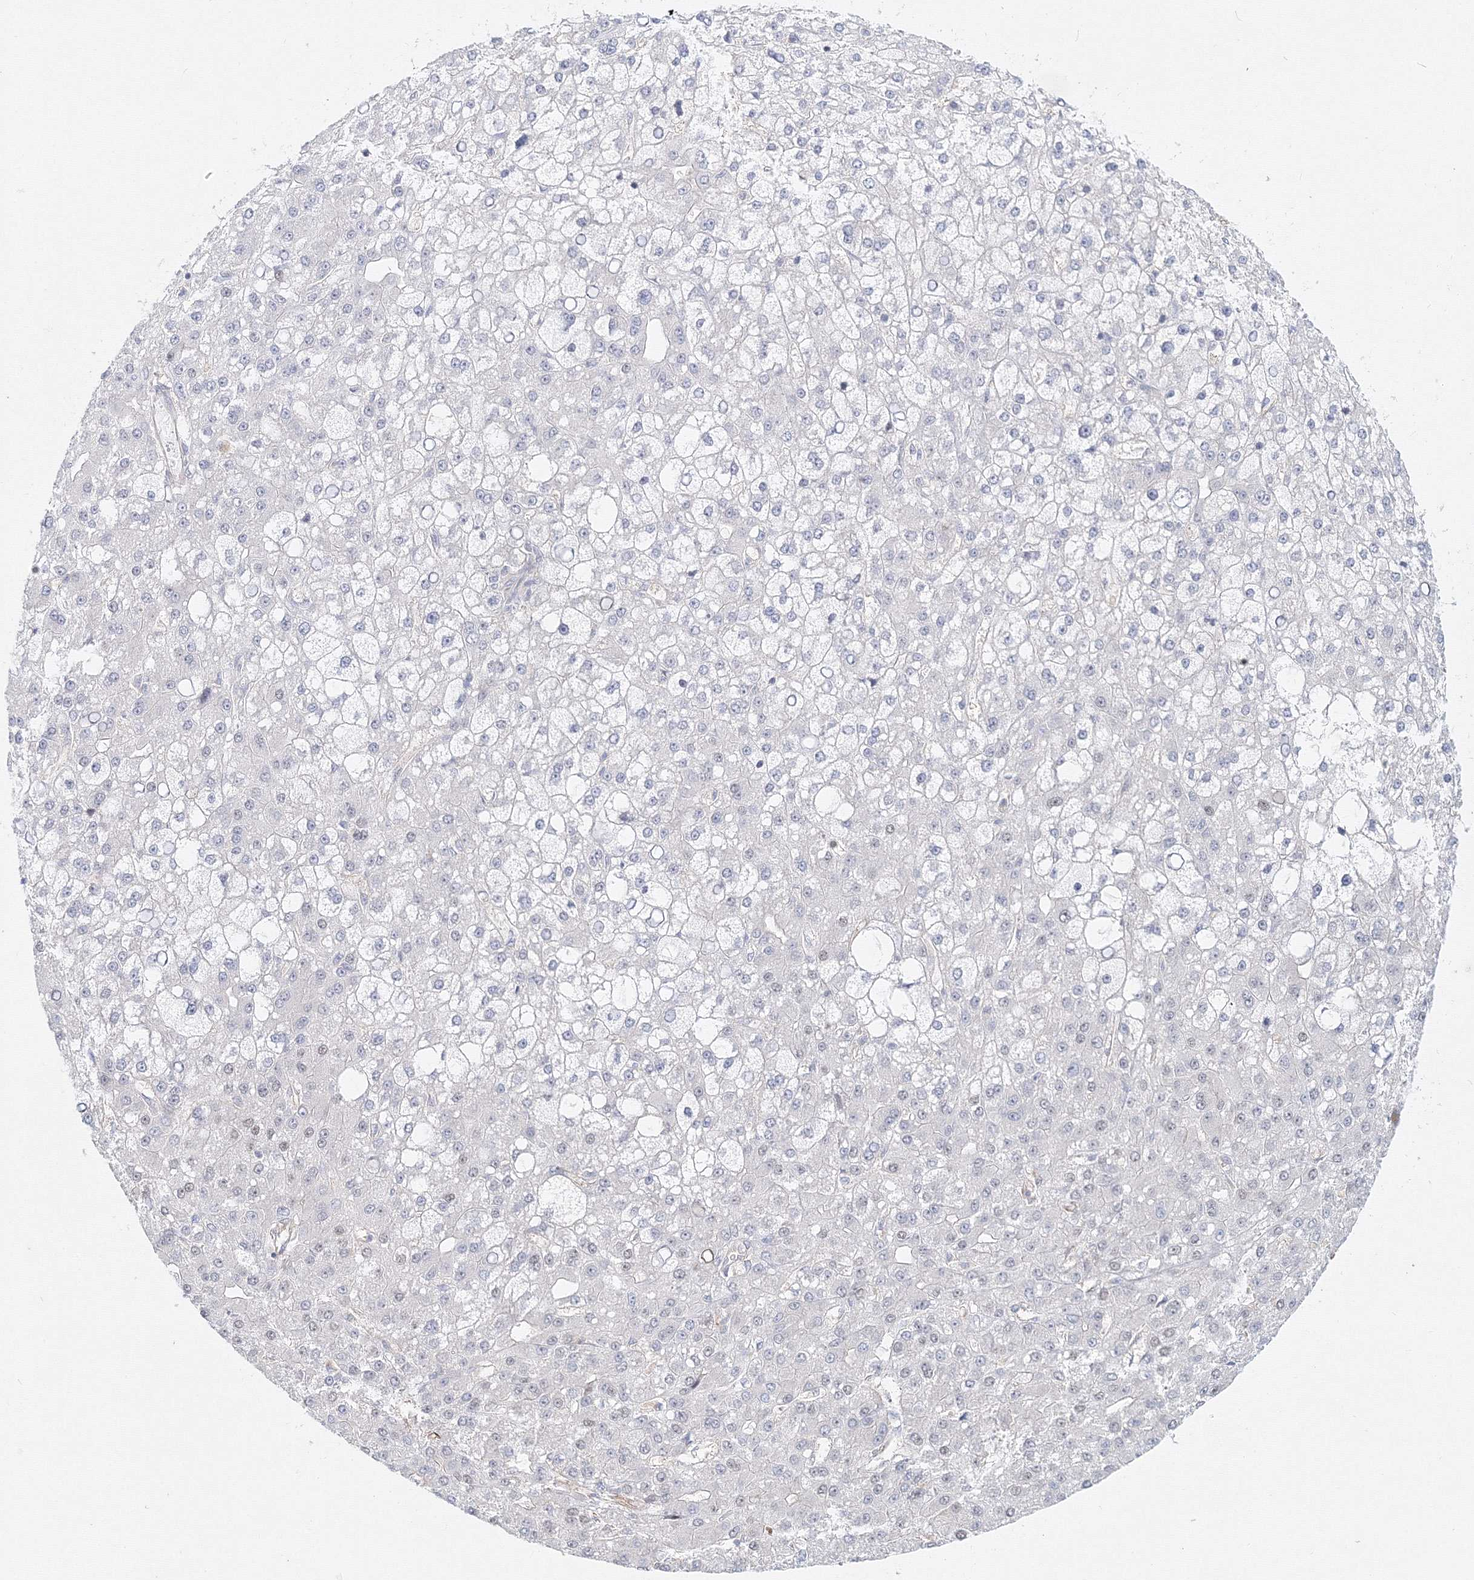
{"staining": {"intensity": "negative", "quantity": "none", "location": "none"}, "tissue": "liver cancer", "cell_type": "Tumor cells", "image_type": "cancer", "snomed": [{"axis": "morphology", "description": "Carcinoma, Hepatocellular, NOS"}, {"axis": "topography", "description": "Liver"}], "caption": "Tumor cells are negative for brown protein staining in liver cancer (hepatocellular carcinoma).", "gene": "ARHGAP21", "patient": {"sex": "male", "age": 67}}